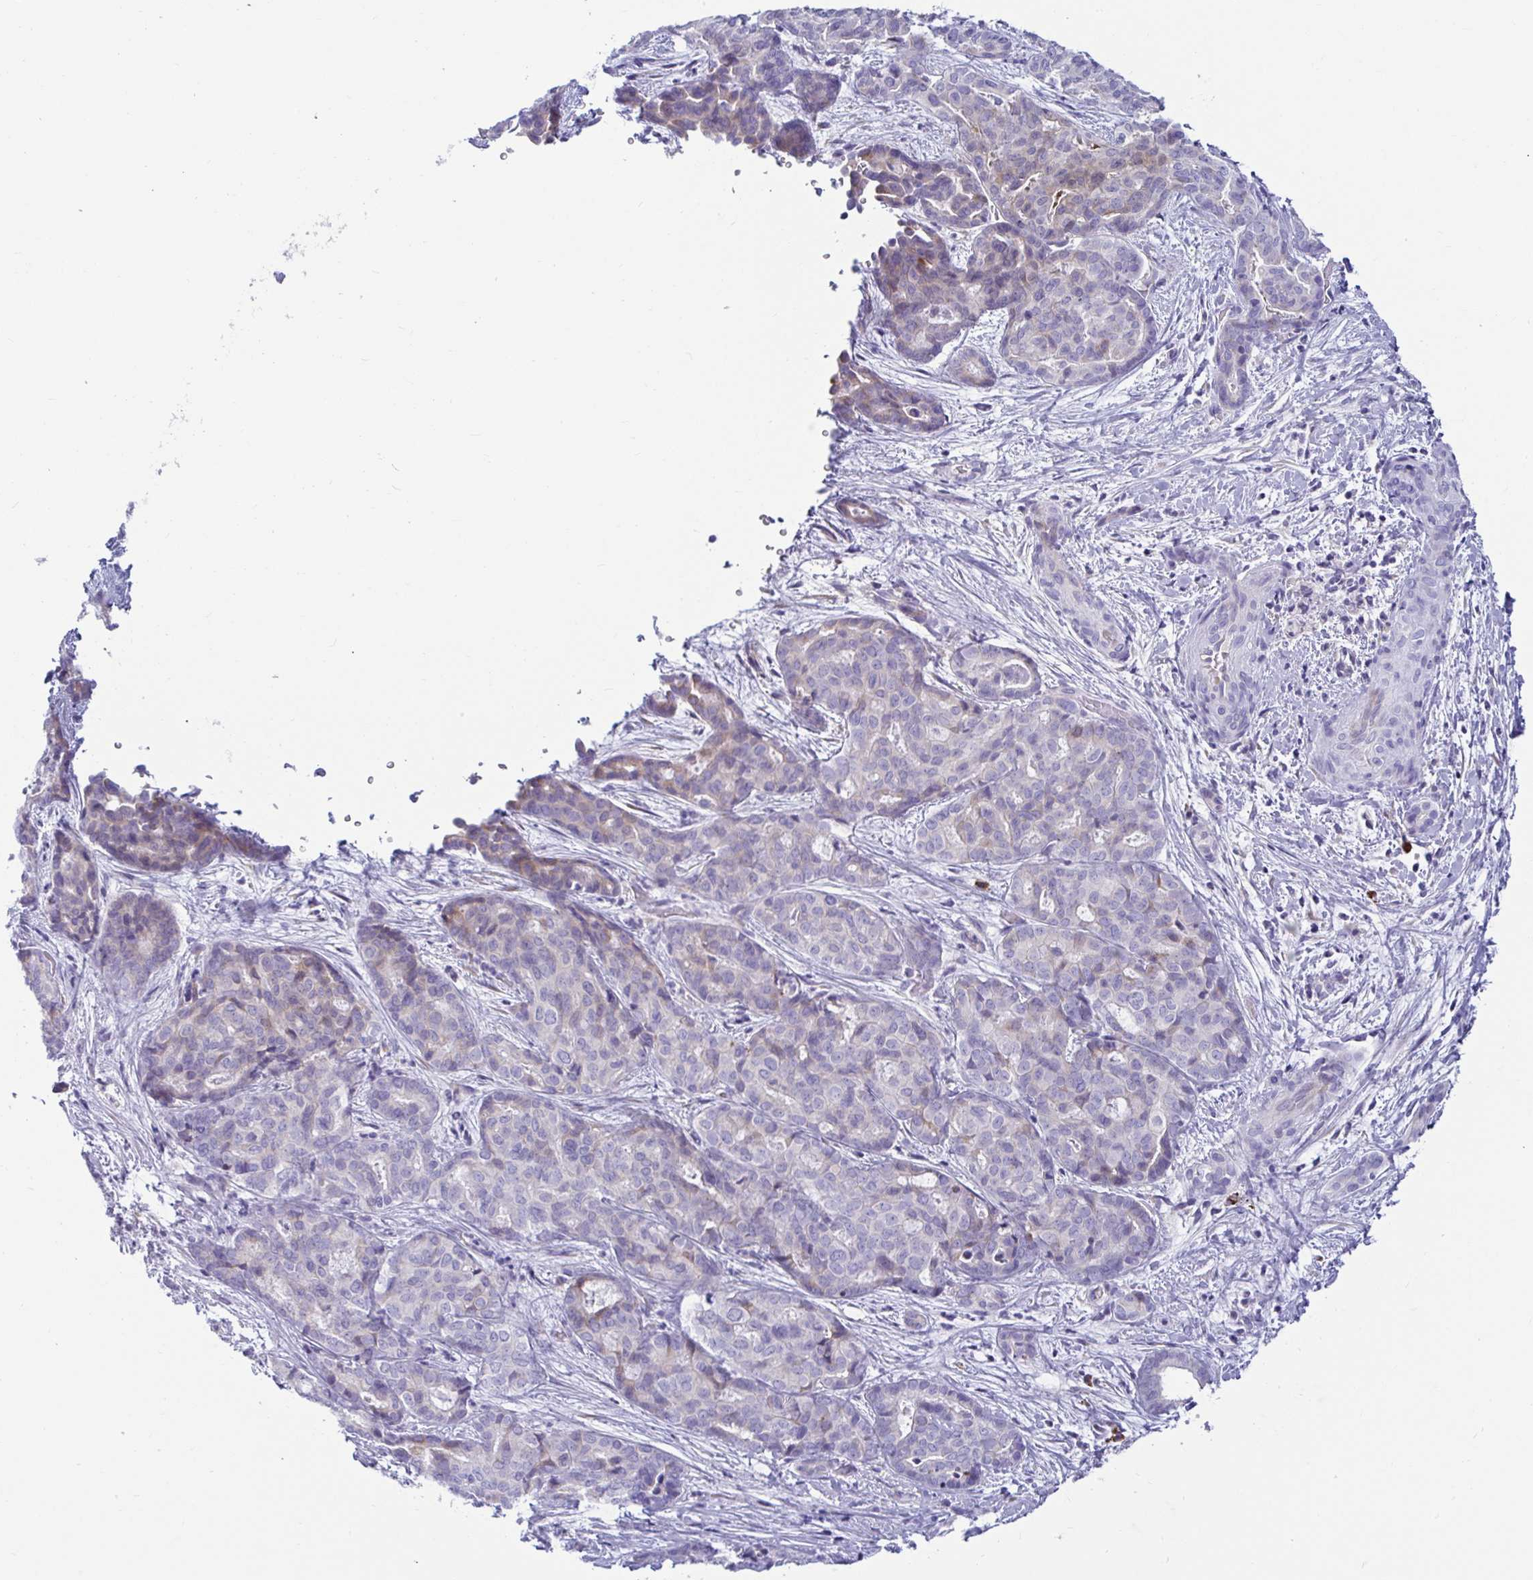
{"staining": {"intensity": "negative", "quantity": "none", "location": "none"}, "tissue": "liver cancer", "cell_type": "Tumor cells", "image_type": "cancer", "snomed": [{"axis": "morphology", "description": "Cholangiocarcinoma"}, {"axis": "topography", "description": "Liver"}], "caption": "Image shows no significant protein staining in tumor cells of liver cancer (cholangiocarcinoma).", "gene": "TFPI2", "patient": {"sex": "female", "age": 64}}